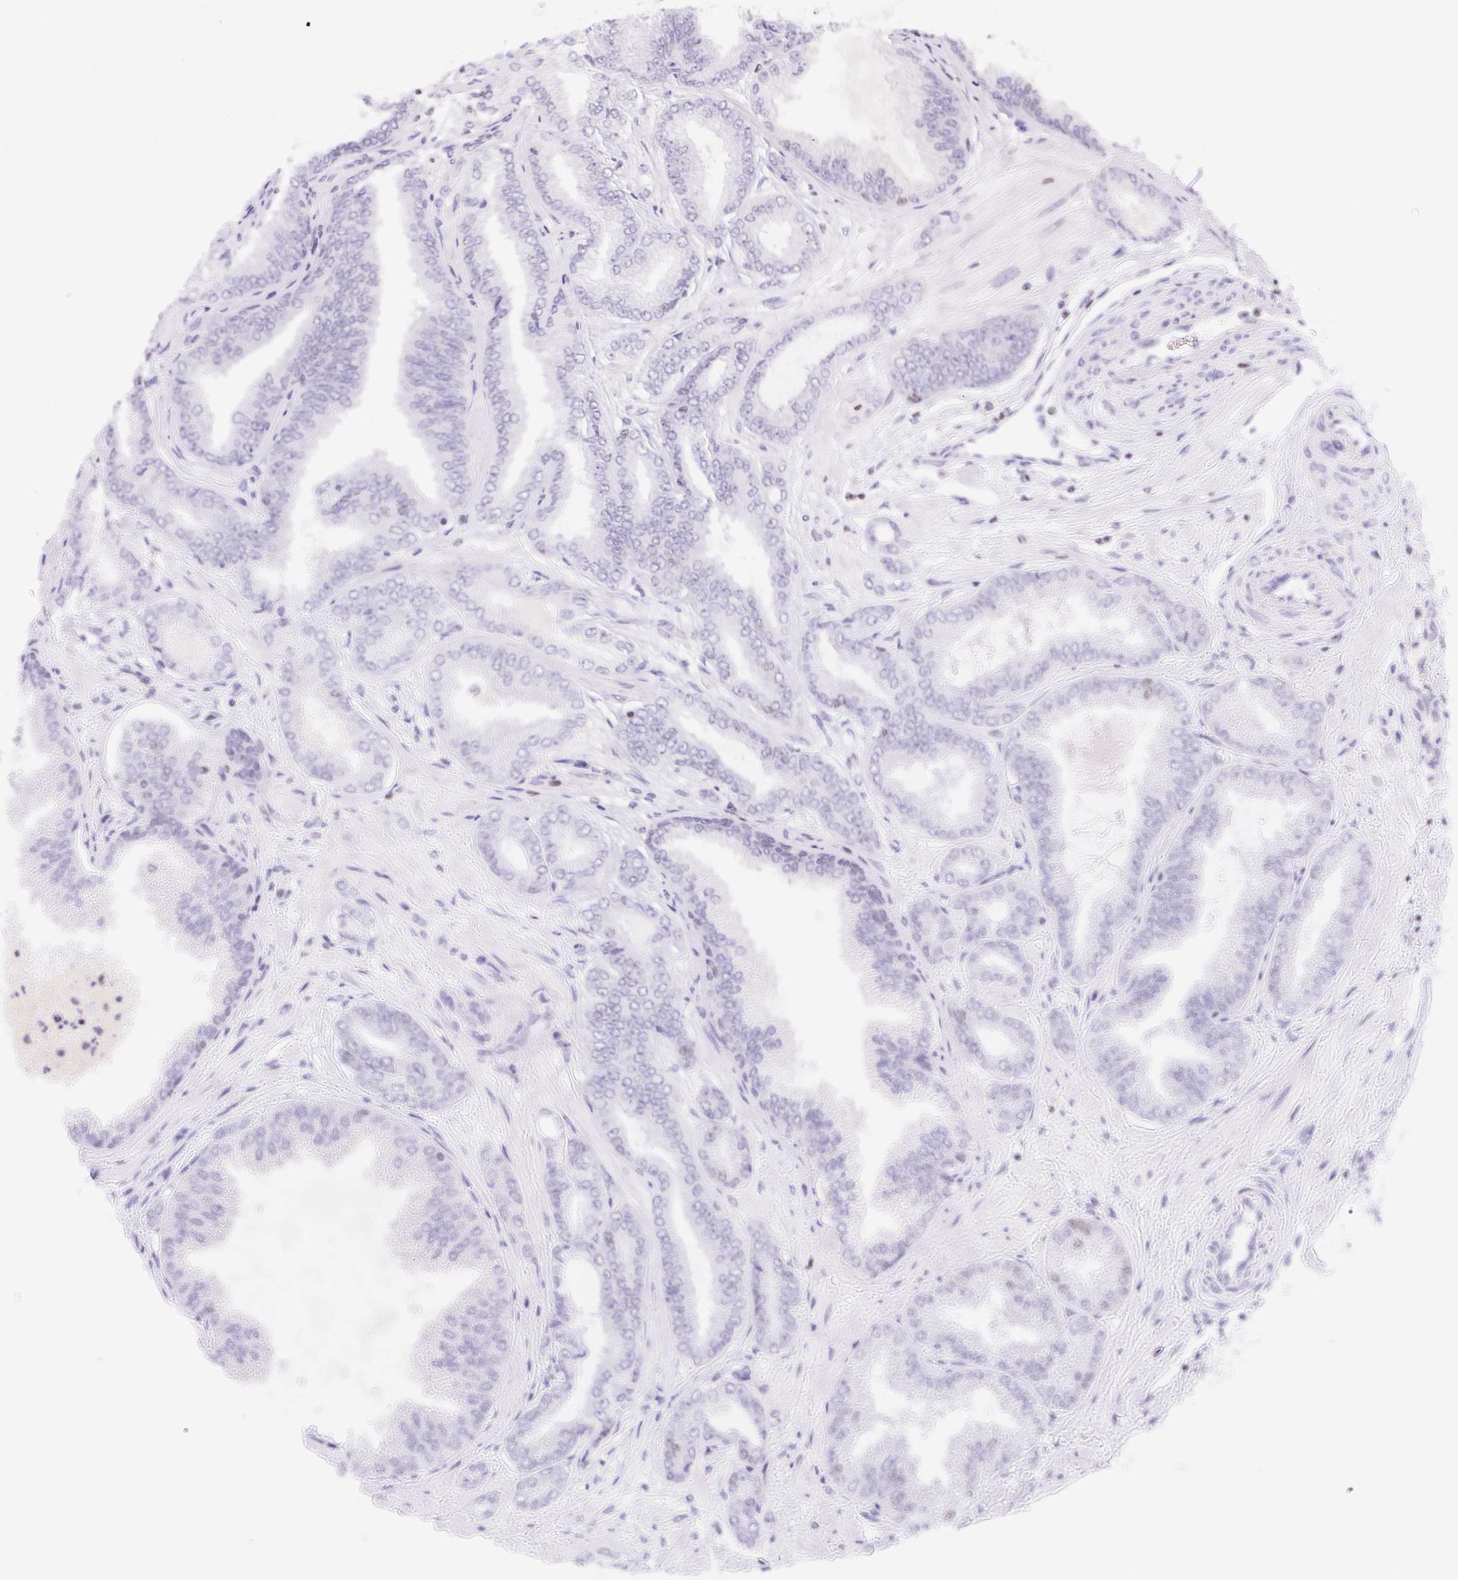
{"staining": {"intensity": "negative", "quantity": "none", "location": "none"}, "tissue": "prostate cancer", "cell_type": "Tumor cells", "image_type": "cancer", "snomed": [{"axis": "morphology", "description": "Adenocarcinoma, Low grade"}, {"axis": "topography", "description": "Prostate"}], "caption": "This is a histopathology image of immunohistochemistry staining of prostate cancer (adenocarcinoma (low-grade)), which shows no expression in tumor cells.", "gene": "POLD3", "patient": {"sex": "male", "age": 55}}